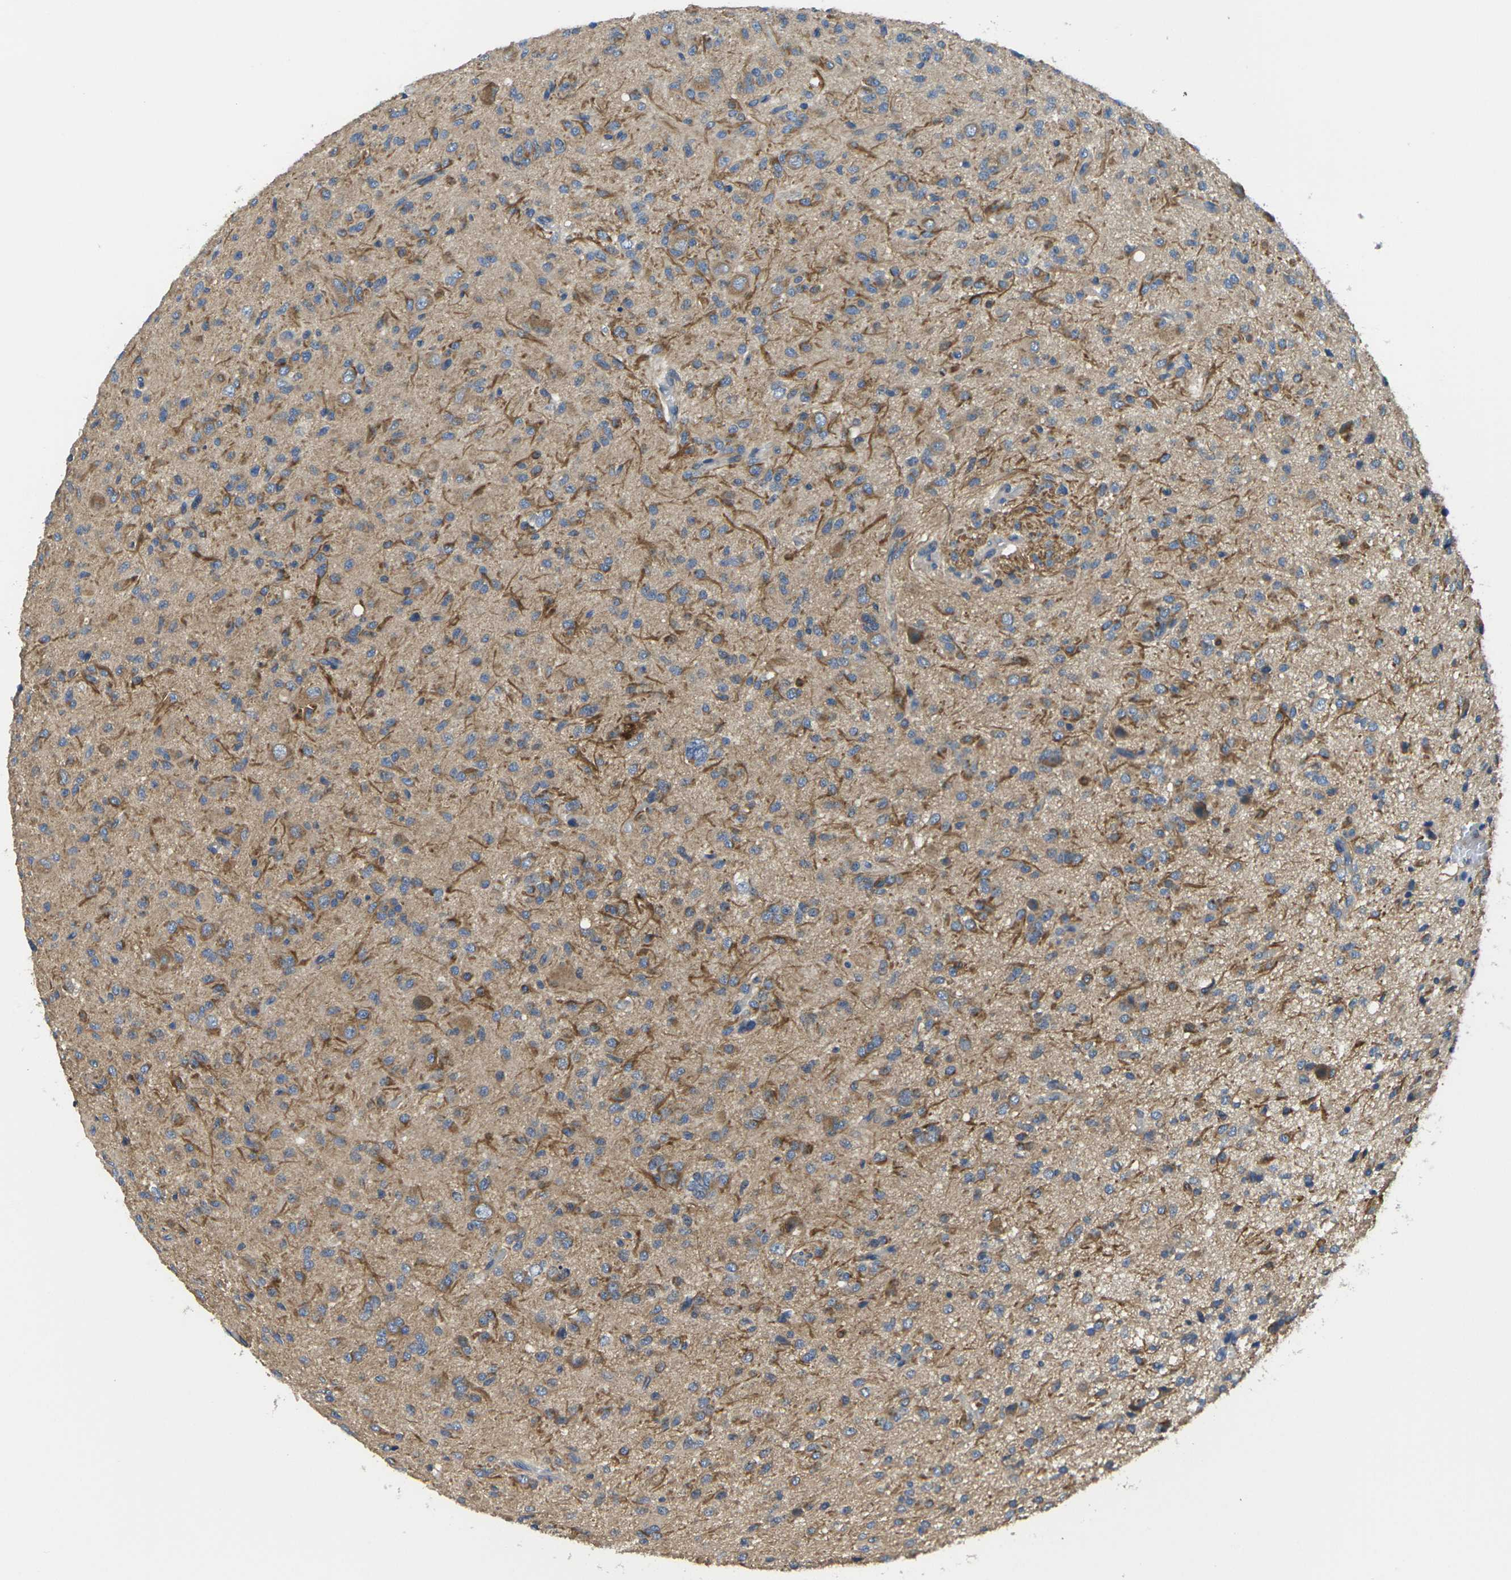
{"staining": {"intensity": "moderate", "quantity": "25%-75%", "location": "cytoplasmic/membranous"}, "tissue": "glioma", "cell_type": "Tumor cells", "image_type": "cancer", "snomed": [{"axis": "morphology", "description": "Glioma, malignant, High grade"}, {"axis": "topography", "description": "Brain"}], "caption": "Immunohistochemistry staining of malignant glioma (high-grade), which exhibits medium levels of moderate cytoplasmic/membranous positivity in approximately 25%-75% of tumor cells indicating moderate cytoplasmic/membranous protein positivity. The staining was performed using DAB (brown) for protein detection and nuclei were counterstained in hematoxylin (blue).", "gene": "TMCC2", "patient": {"sex": "female", "age": 59}}